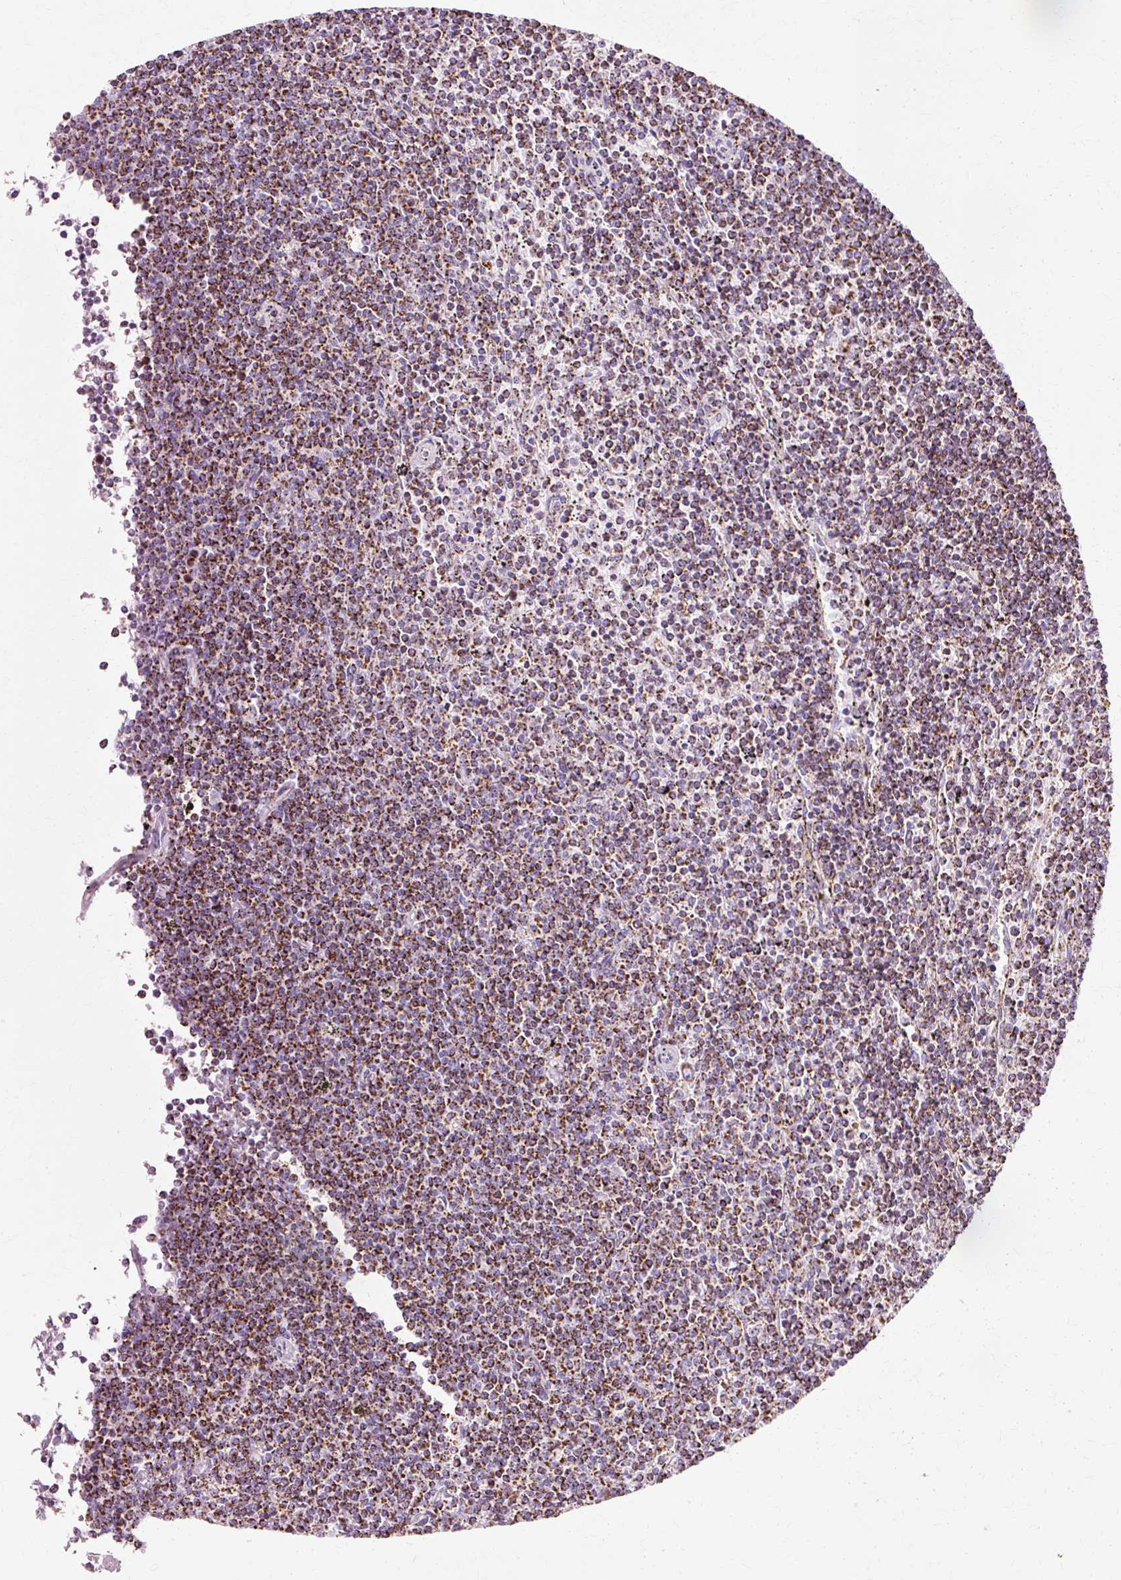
{"staining": {"intensity": "strong", "quantity": ">75%", "location": "cytoplasmic/membranous"}, "tissue": "lymphoma", "cell_type": "Tumor cells", "image_type": "cancer", "snomed": [{"axis": "morphology", "description": "Malignant lymphoma, non-Hodgkin's type, Low grade"}, {"axis": "topography", "description": "Spleen"}], "caption": "This histopathology image shows immunohistochemistry staining of human lymphoma, with high strong cytoplasmic/membranous positivity in approximately >75% of tumor cells.", "gene": "ATP5PO", "patient": {"sex": "female", "age": 50}}